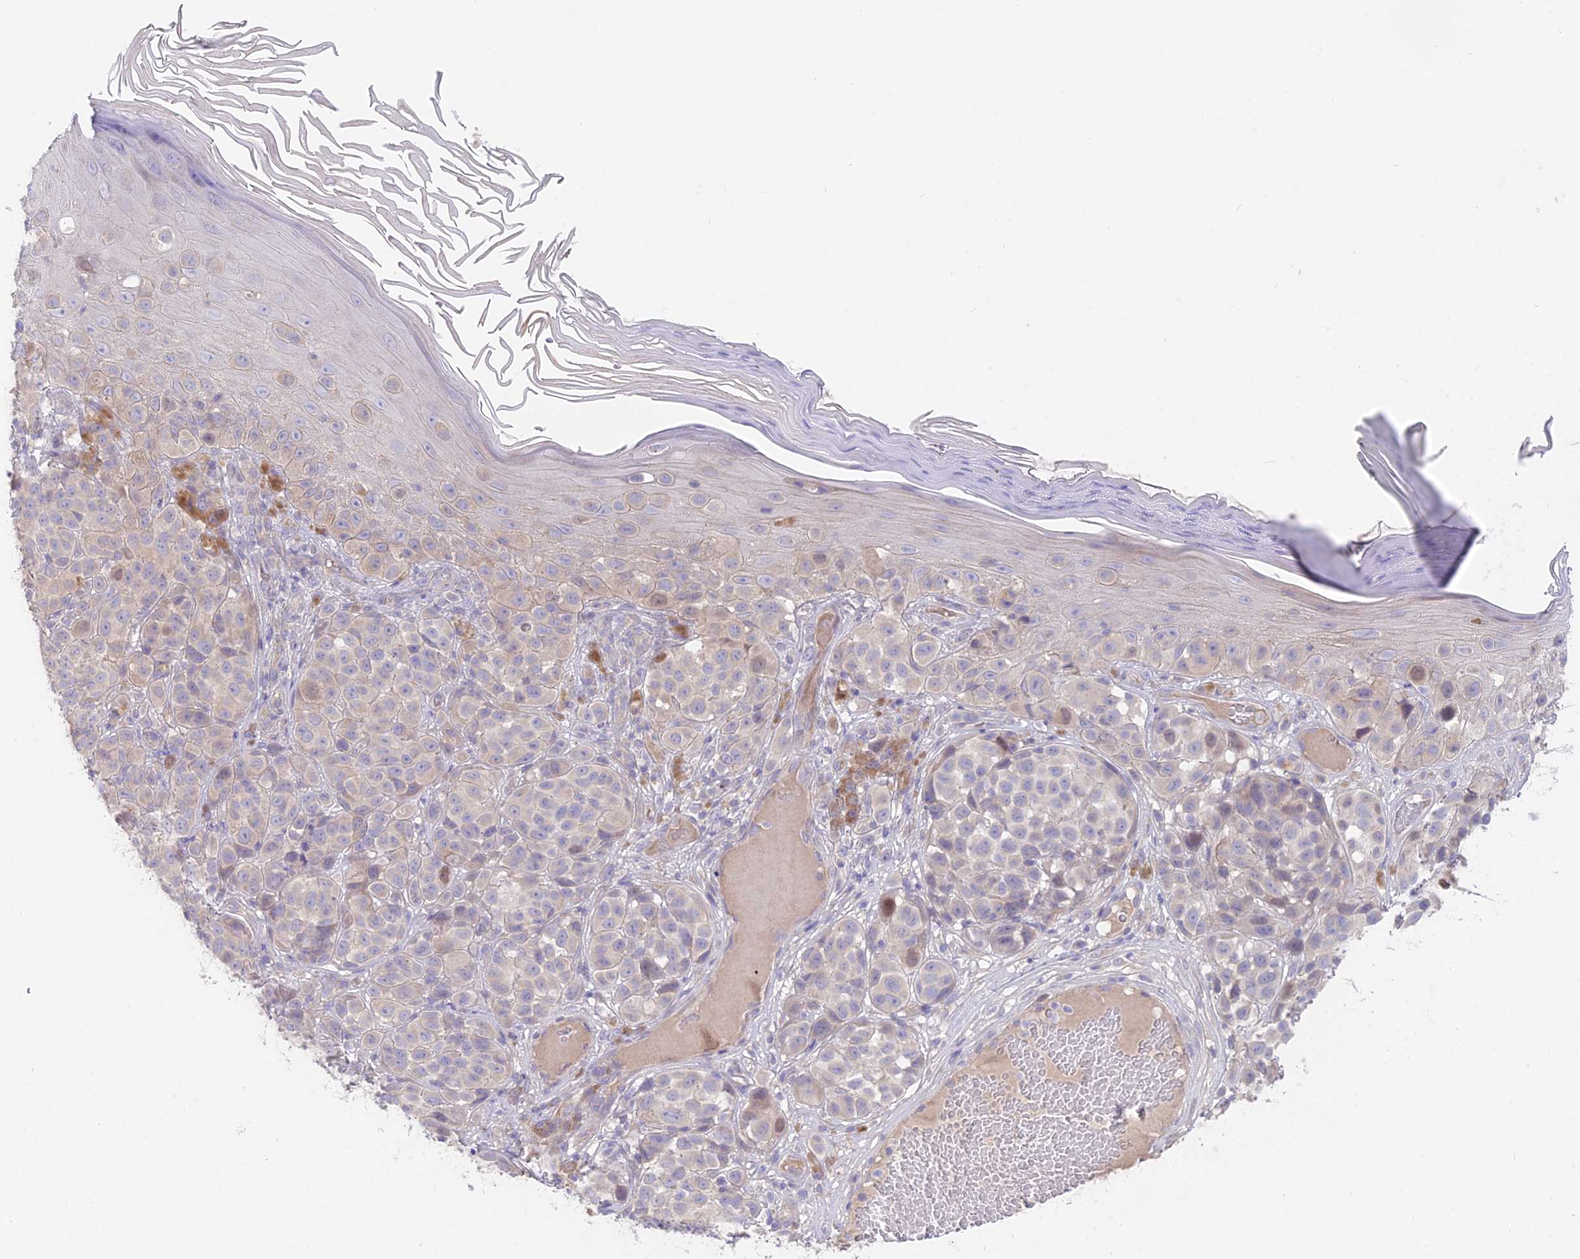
{"staining": {"intensity": "weak", "quantity": "<25%", "location": "cytoplasmic/membranous"}, "tissue": "melanoma", "cell_type": "Tumor cells", "image_type": "cancer", "snomed": [{"axis": "morphology", "description": "Malignant melanoma, NOS"}, {"axis": "topography", "description": "Skin"}], "caption": "Tumor cells show no significant protein expression in melanoma.", "gene": "FAM168B", "patient": {"sex": "male", "age": 38}}